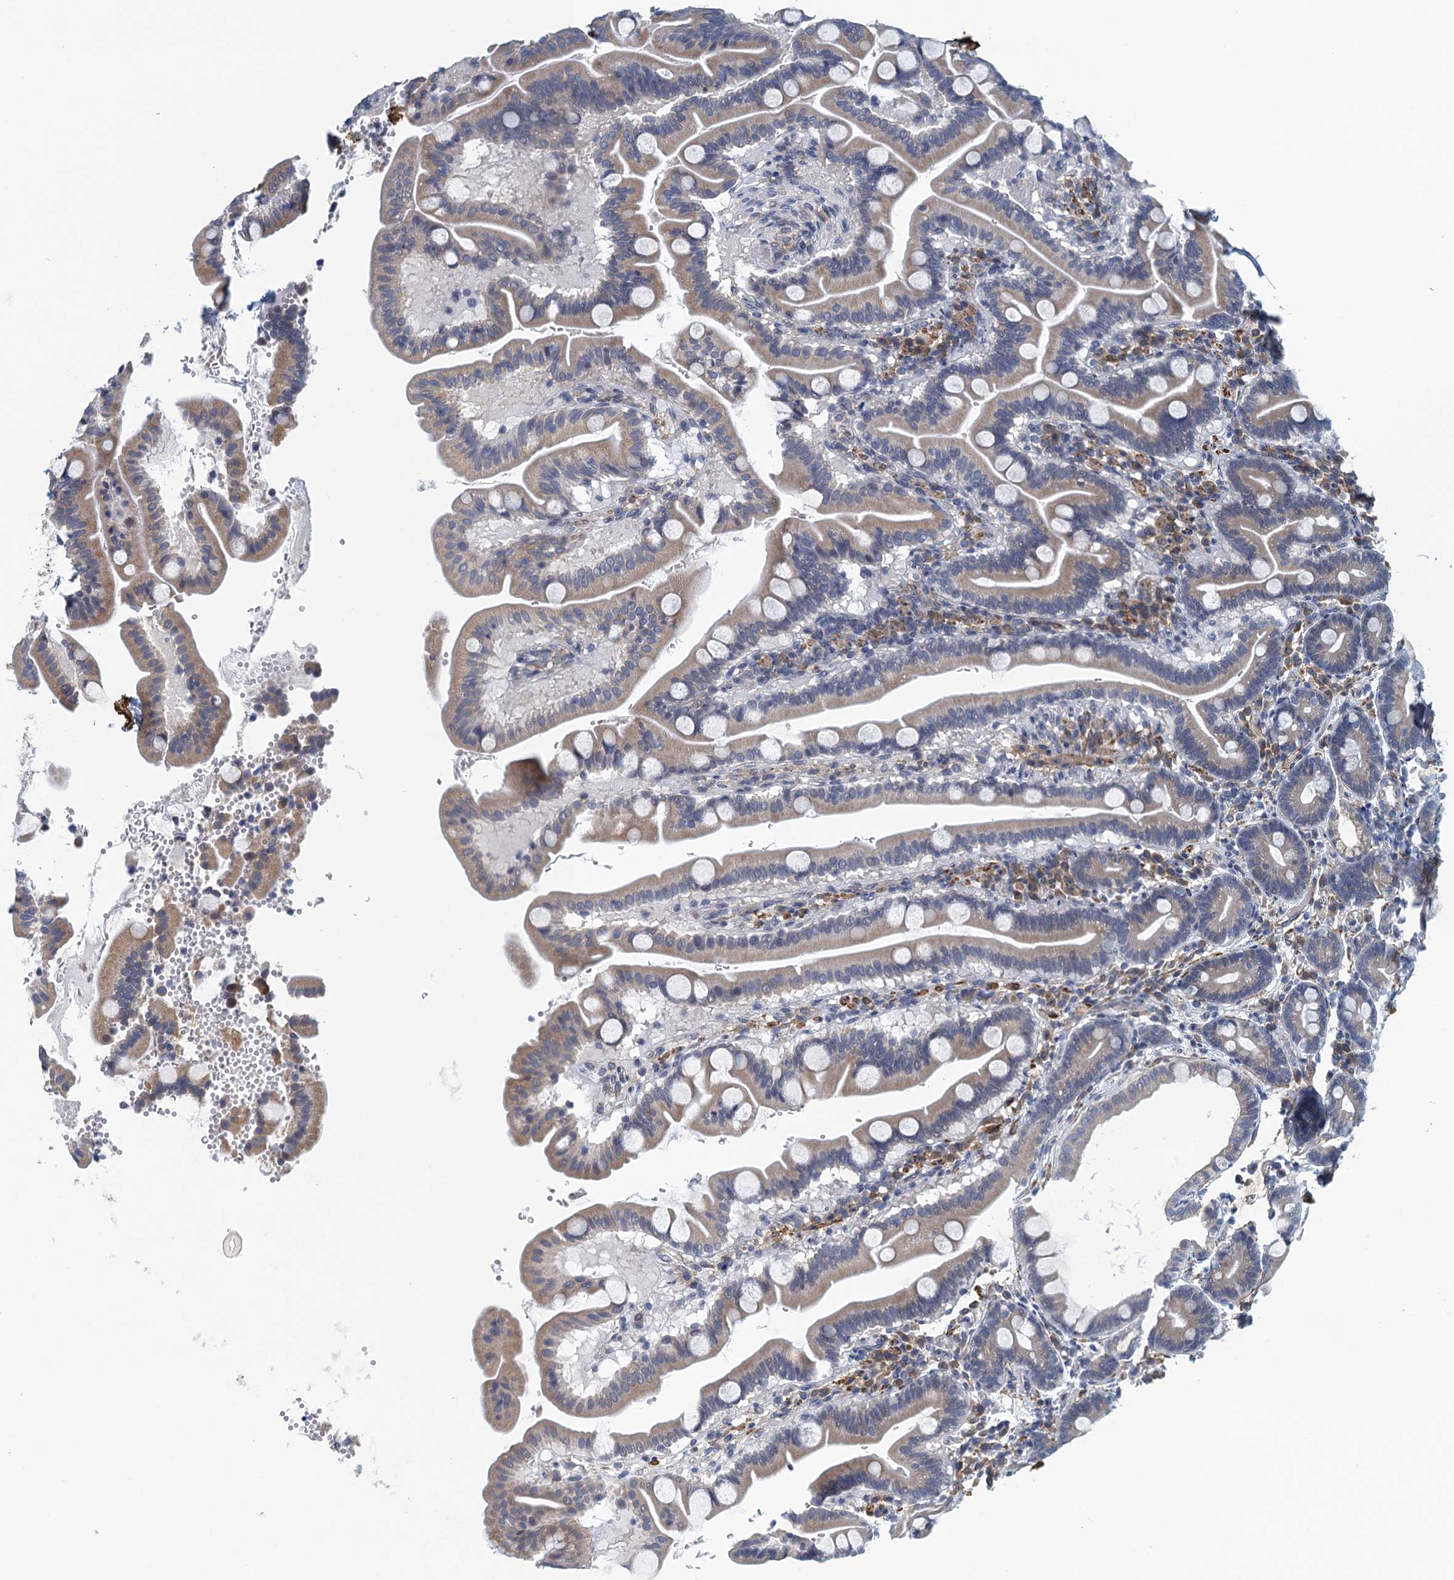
{"staining": {"intensity": "weak", "quantity": "25%-75%", "location": "cytoplasmic/membranous"}, "tissue": "duodenum", "cell_type": "Glandular cells", "image_type": "normal", "snomed": [{"axis": "morphology", "description": "Normal tissue, NOS"}, {"axis": "topography", "description": "Duodenum"}], "caption": "Immunohistochemistry (IHC) micrograph of benign duodenum: human duodenum stained using IHC exhibits low levels of weak protein expression localized specifically in the cytoplasmic/membranous of glandular cells, appearing as a cytoplasmic/membranous brown color.", "gene": "ALG2", "patient": {"sex": "male", "age": 54}}